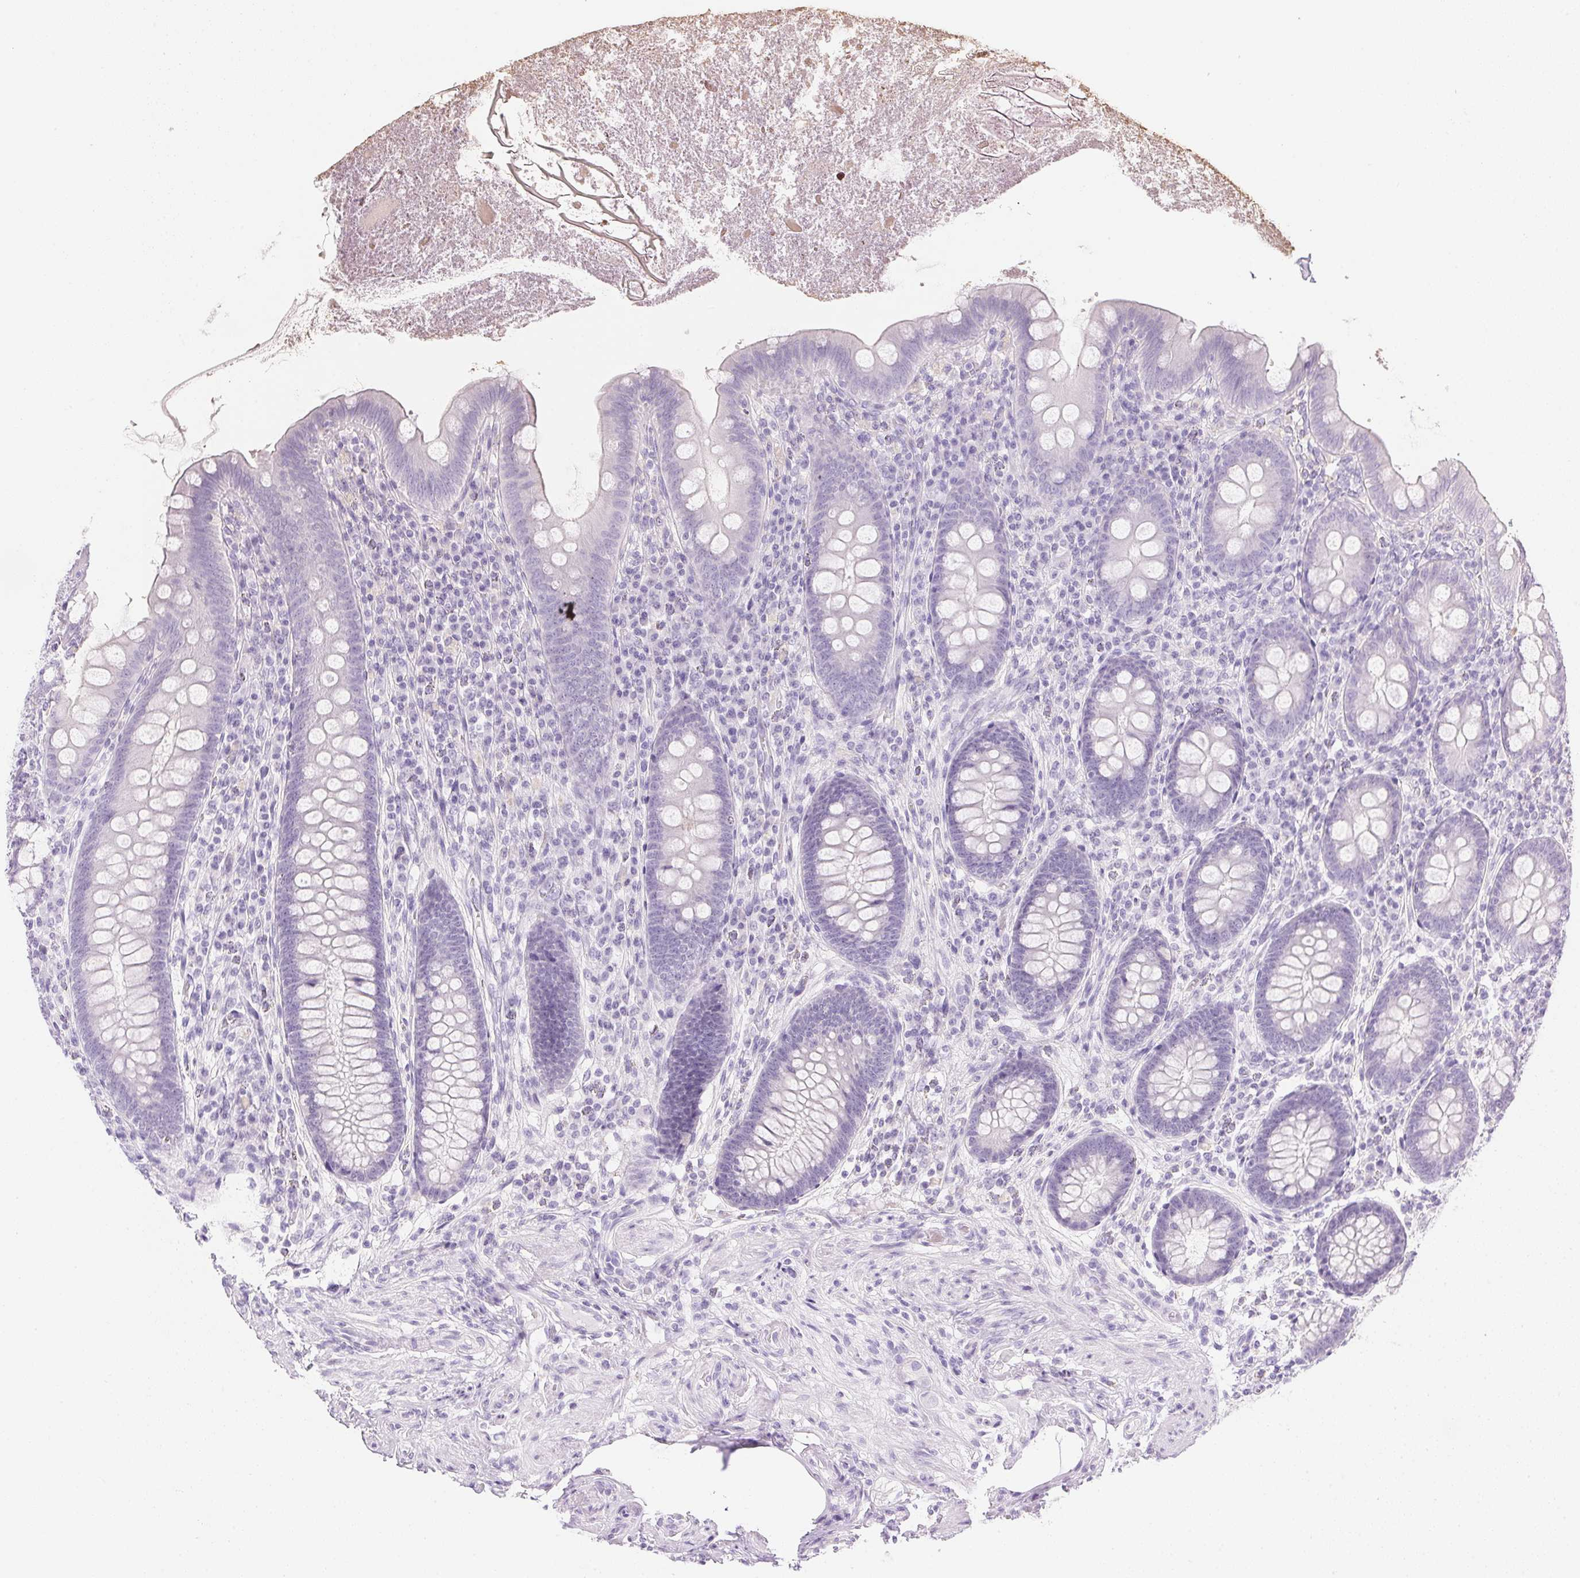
{"staining": {"intensity": "negative", "quantity": "none", "location": "none"}, "tissue": "appendix", "cell_type": "Glandular cells", "image_type": "normal", "snomed": [{"axis": "morphology", "description": "Normal tissue, NOS"}, {"axis": "topography", "description": "Appendix"}], "caption": "A high-resolution micrograph shows immunohistochemistry staining of normal appendix, which reveals no significant expression in glandular cells. (Brightfield microscopy of DAB IHC at high magnification).", "gene": "ATP6V1G3", "patient": {"sex": "male", "age": 71}}